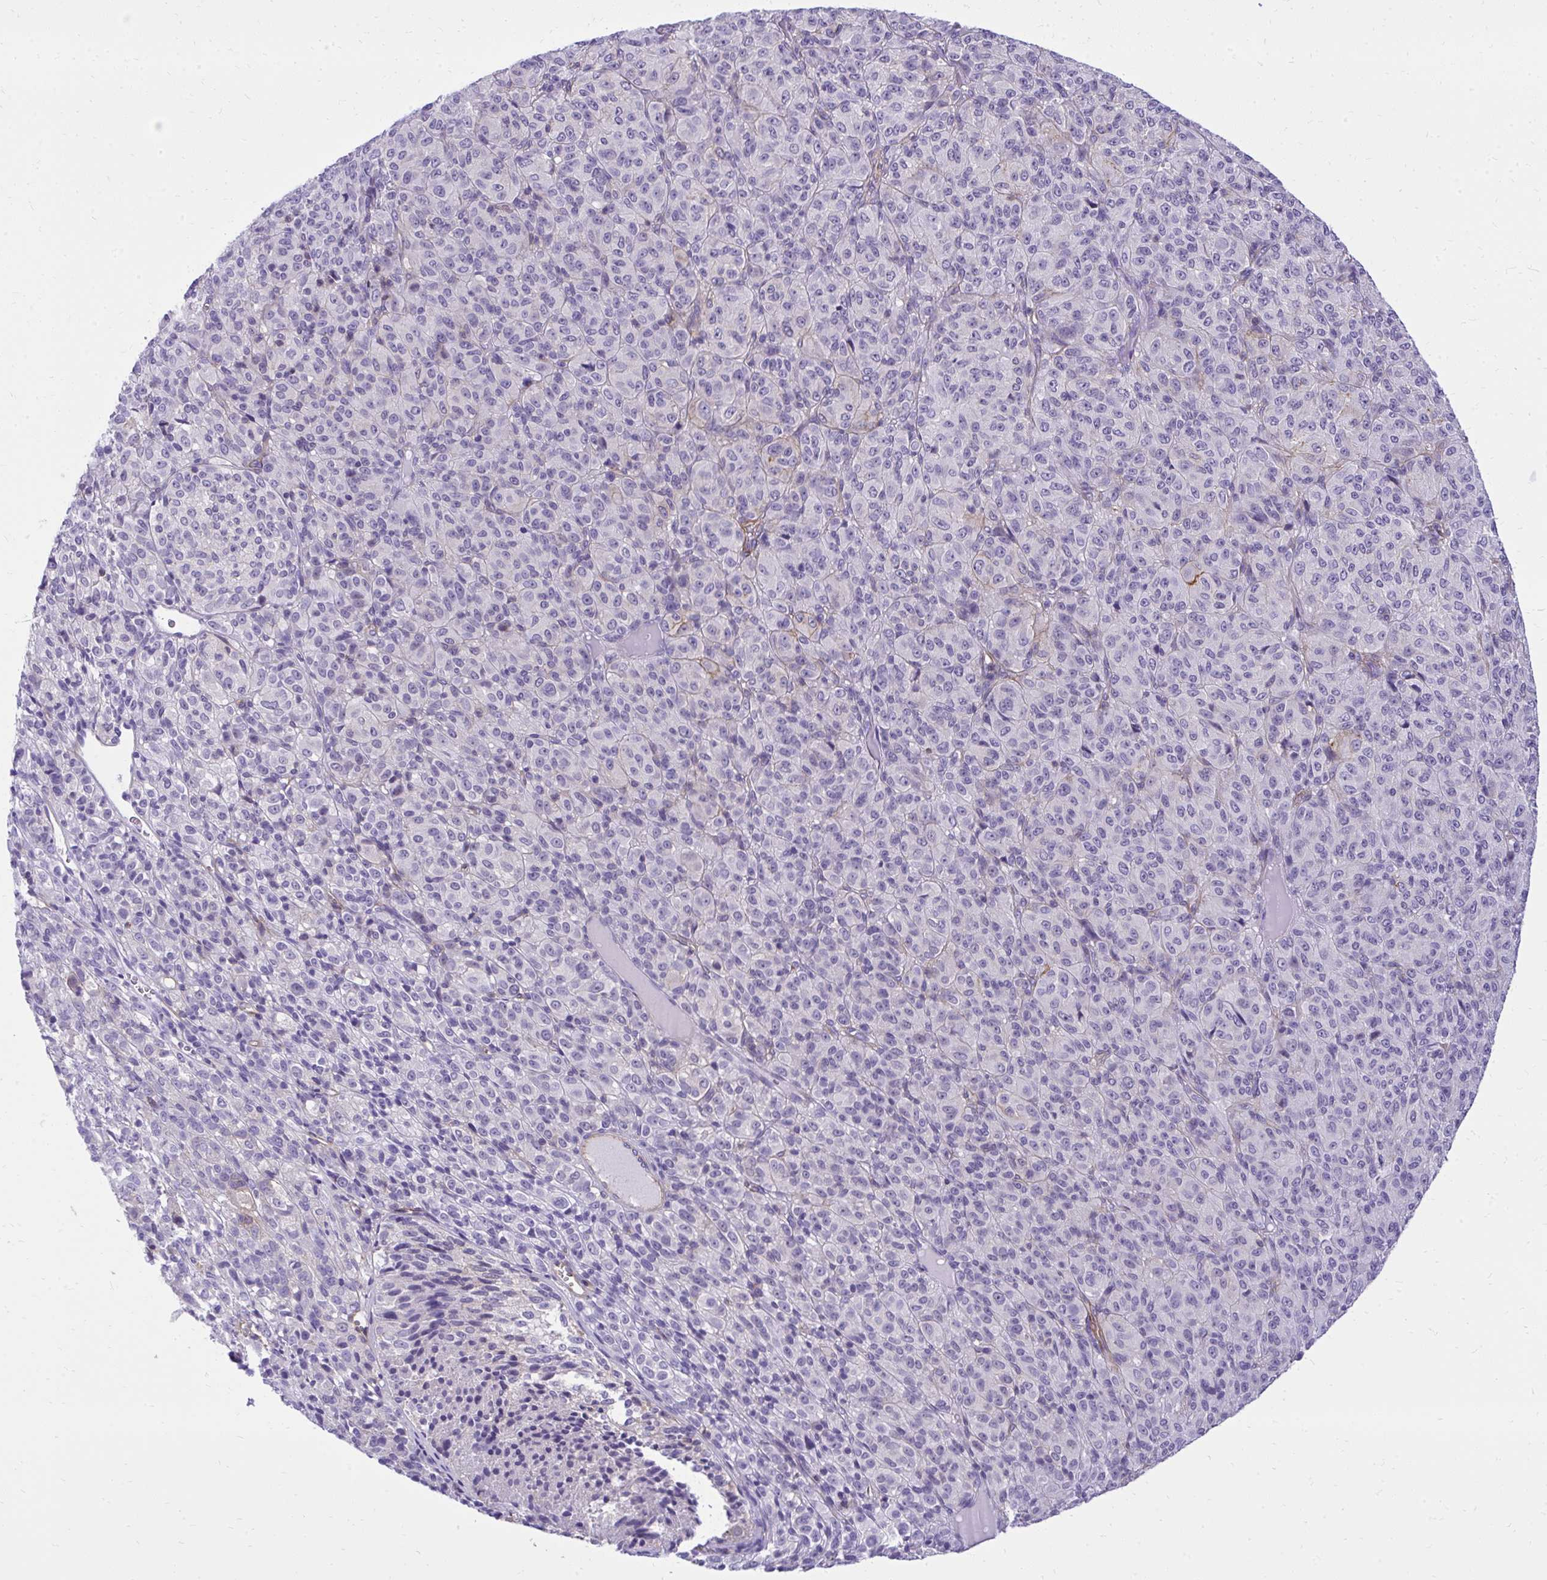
{"staining": {"intensity": "negative", "quantity": "none", "location": "none"}, "tissue": "melanoma", "cell_type": "Tumor cells", "image_type": "cancer", "snomed": [{"axis": "morphology", "description": "Malignant melanoma, Metastatic site"}, {"axis": "topography", "description": "Brain"}], "caption": "Immunohistochemistry (IHC) image of neoplastic tissue: melanoma stained with DAB (3,3'-diaminobenzidine) reveals no significant protein positivity in tumor cells. Nuclei are stained in blue.", "gene": "GPRIN3", "patient": {"sex": "female", "age": 56}}